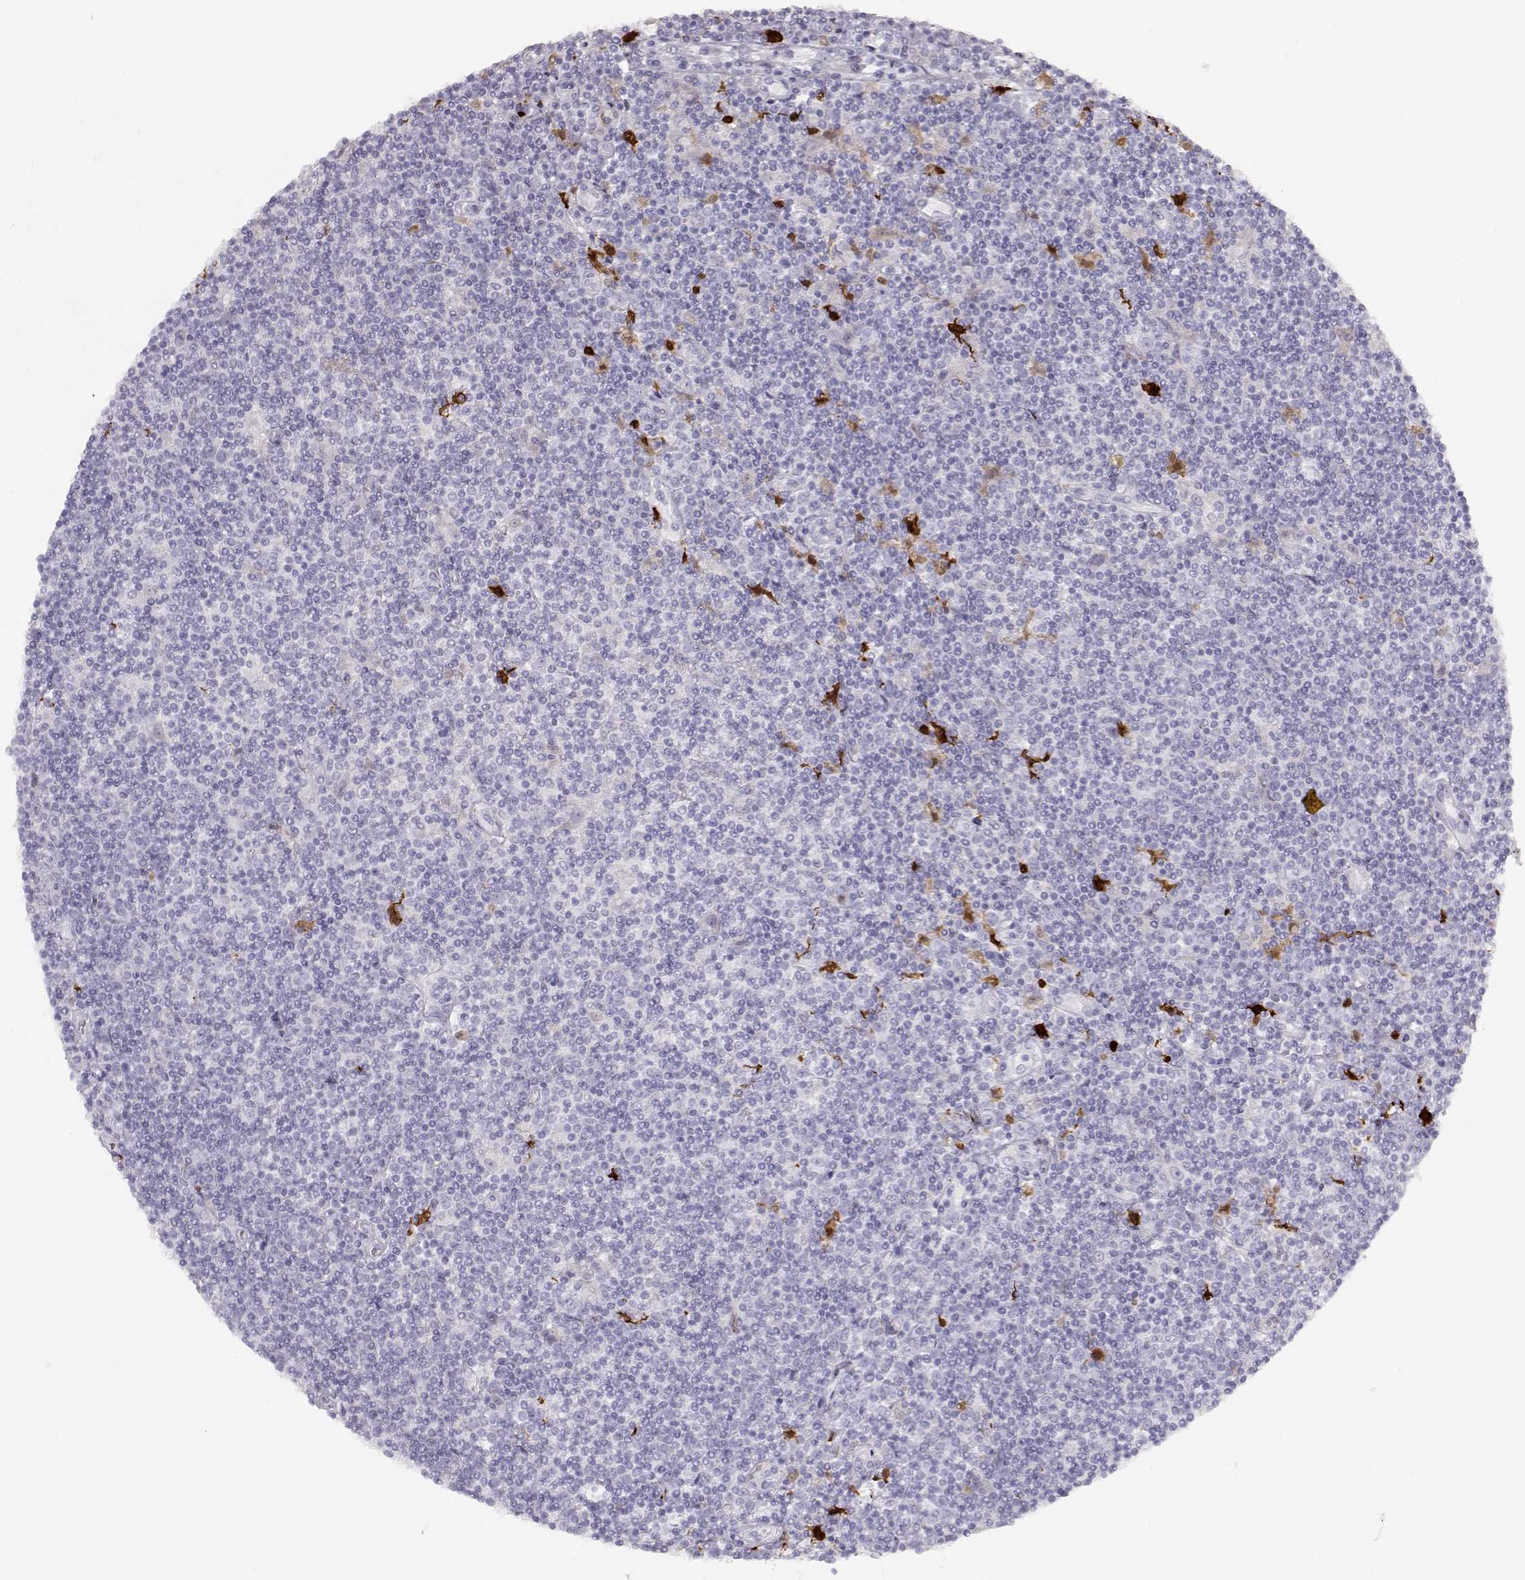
{"staining": {"intensity": "negative", "quantity": "none", "location": "none"}, "tissue": "lymphoma", "cell_type": "Tumor cells", "image_type": "cancer", "snomed": [{"axis": "morphology", "description": "Hodgkin's disease, NOS"}, {"axis": "topography", "description": "Lymph node"}], "caption": "An image of human lymphoma is negative for staining in tumor cells.", "gene": "S100B", "patient": {"sex": "male", "age": 40}}